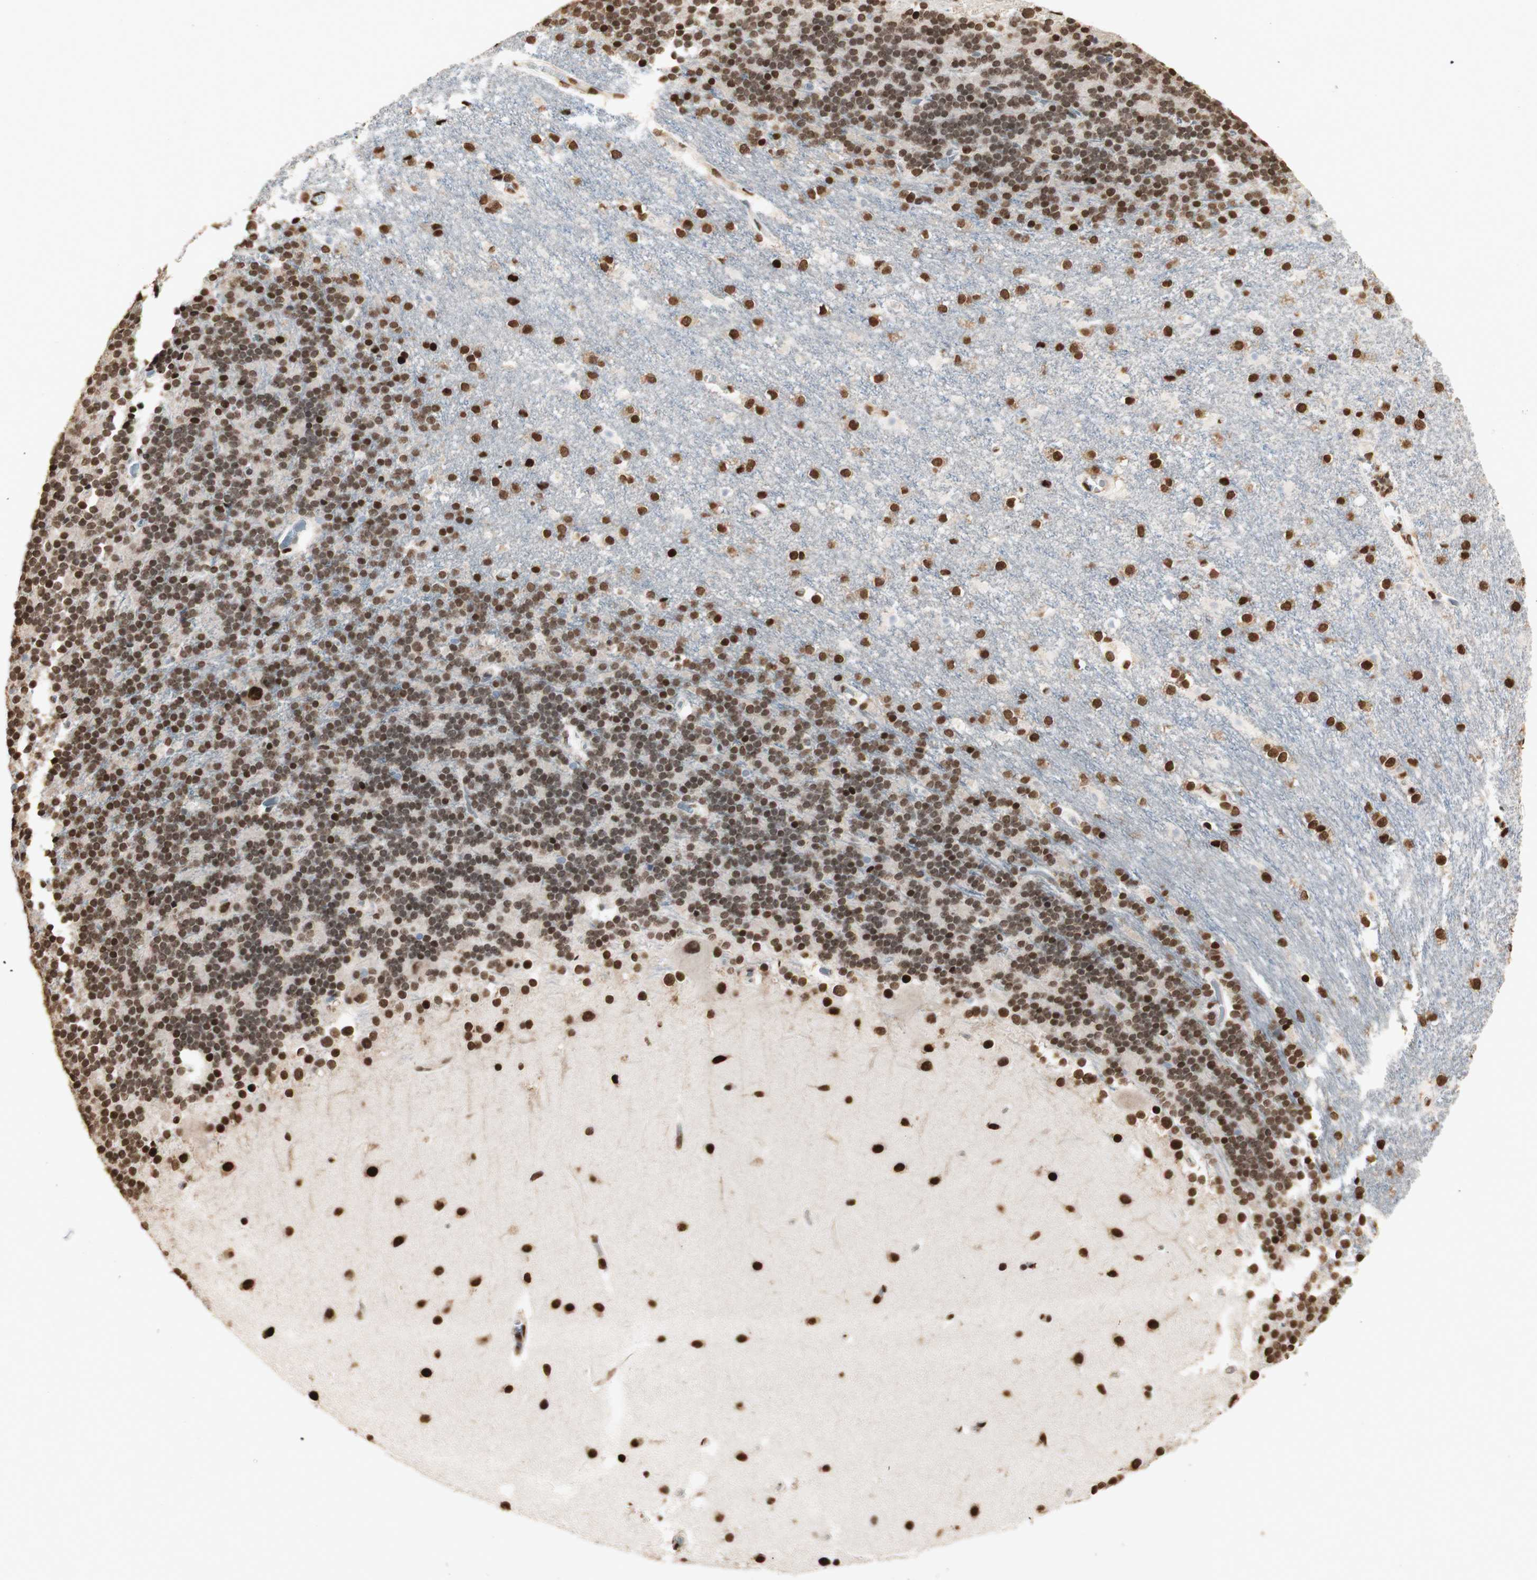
{"staining": {"intensity": "moderate", "quantity": ">75%", "location": "nuclear"}, "tissue": "cerebellum", "cell_type": "Cells in granular layer", "image_type": "normal", "snomed": [{"axis": "morphology", "description": "Normal tissue, NOS"}, {"axis": "topography", "description": "Cerebellum"}], "caption": "Immunohistochemistry micrograph of unremarkable cerebellum stained for a protein (brown), which demonstrates medium levels of moderate nuclear positivity in approximately >75% of cells in granular layer.", "gene": "HNRNPA2B1", "patient": {"sex": "female", "age": 19}}